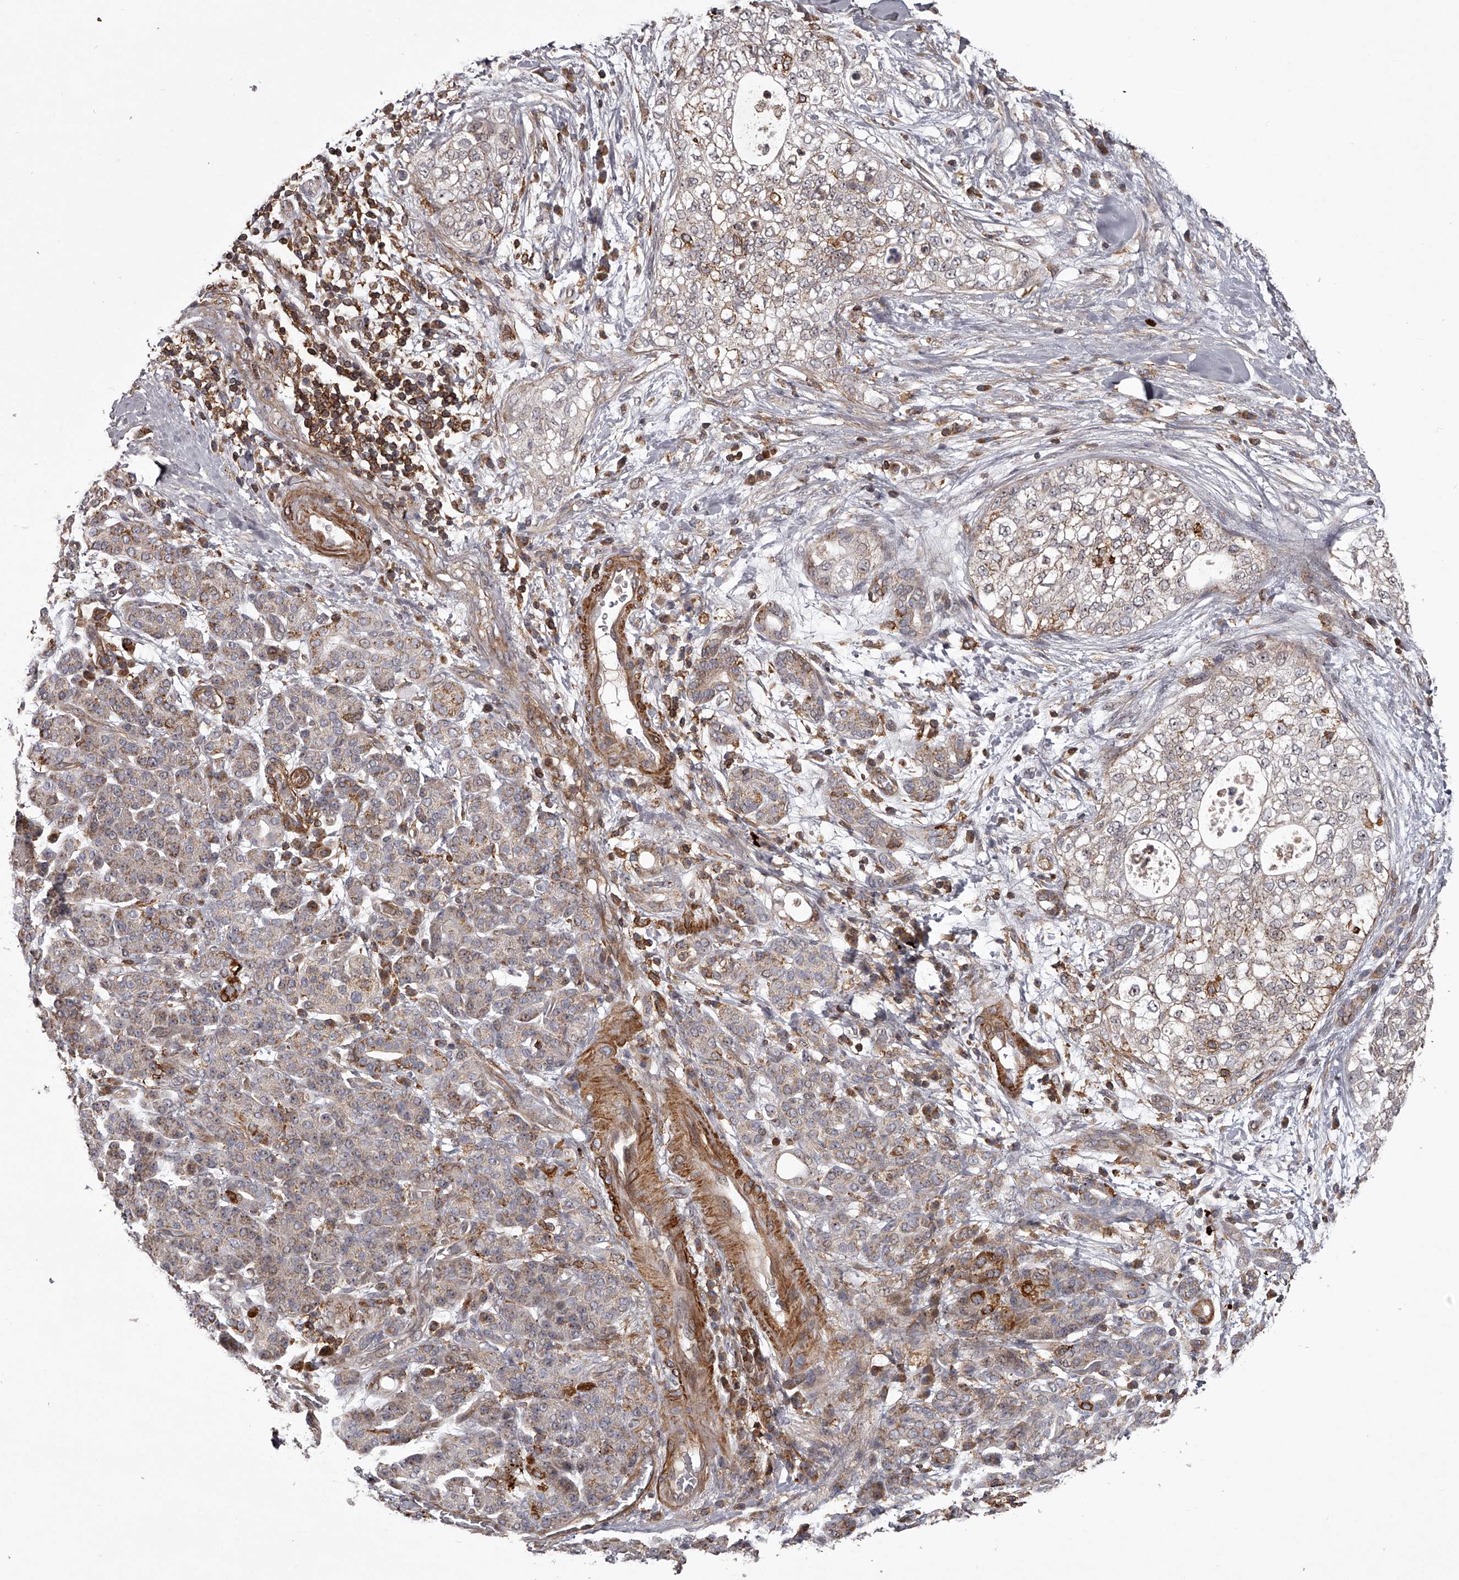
{"staining": {"intensity": "weak", "quantity": ">75%", "location": "cytoplasmic/membranous"}, "tissue": "pancreatic cancer", "cell_type": "Tumor cells", "image_type": "cancer", "snomed": [{"axis": "morphology", "description": "Adenocarcinoma, NOS"}, {"axis": "topography", "description": "Pancreas"}], "caption": "The immunohistochemical stain shows weak cytoplasmic/membranous positivity in tumor cells of pancreatic cancer (adenocarcinoma) tissue.", "gene": "RRP36", "patient": {"sex": "male", "age": 72}}